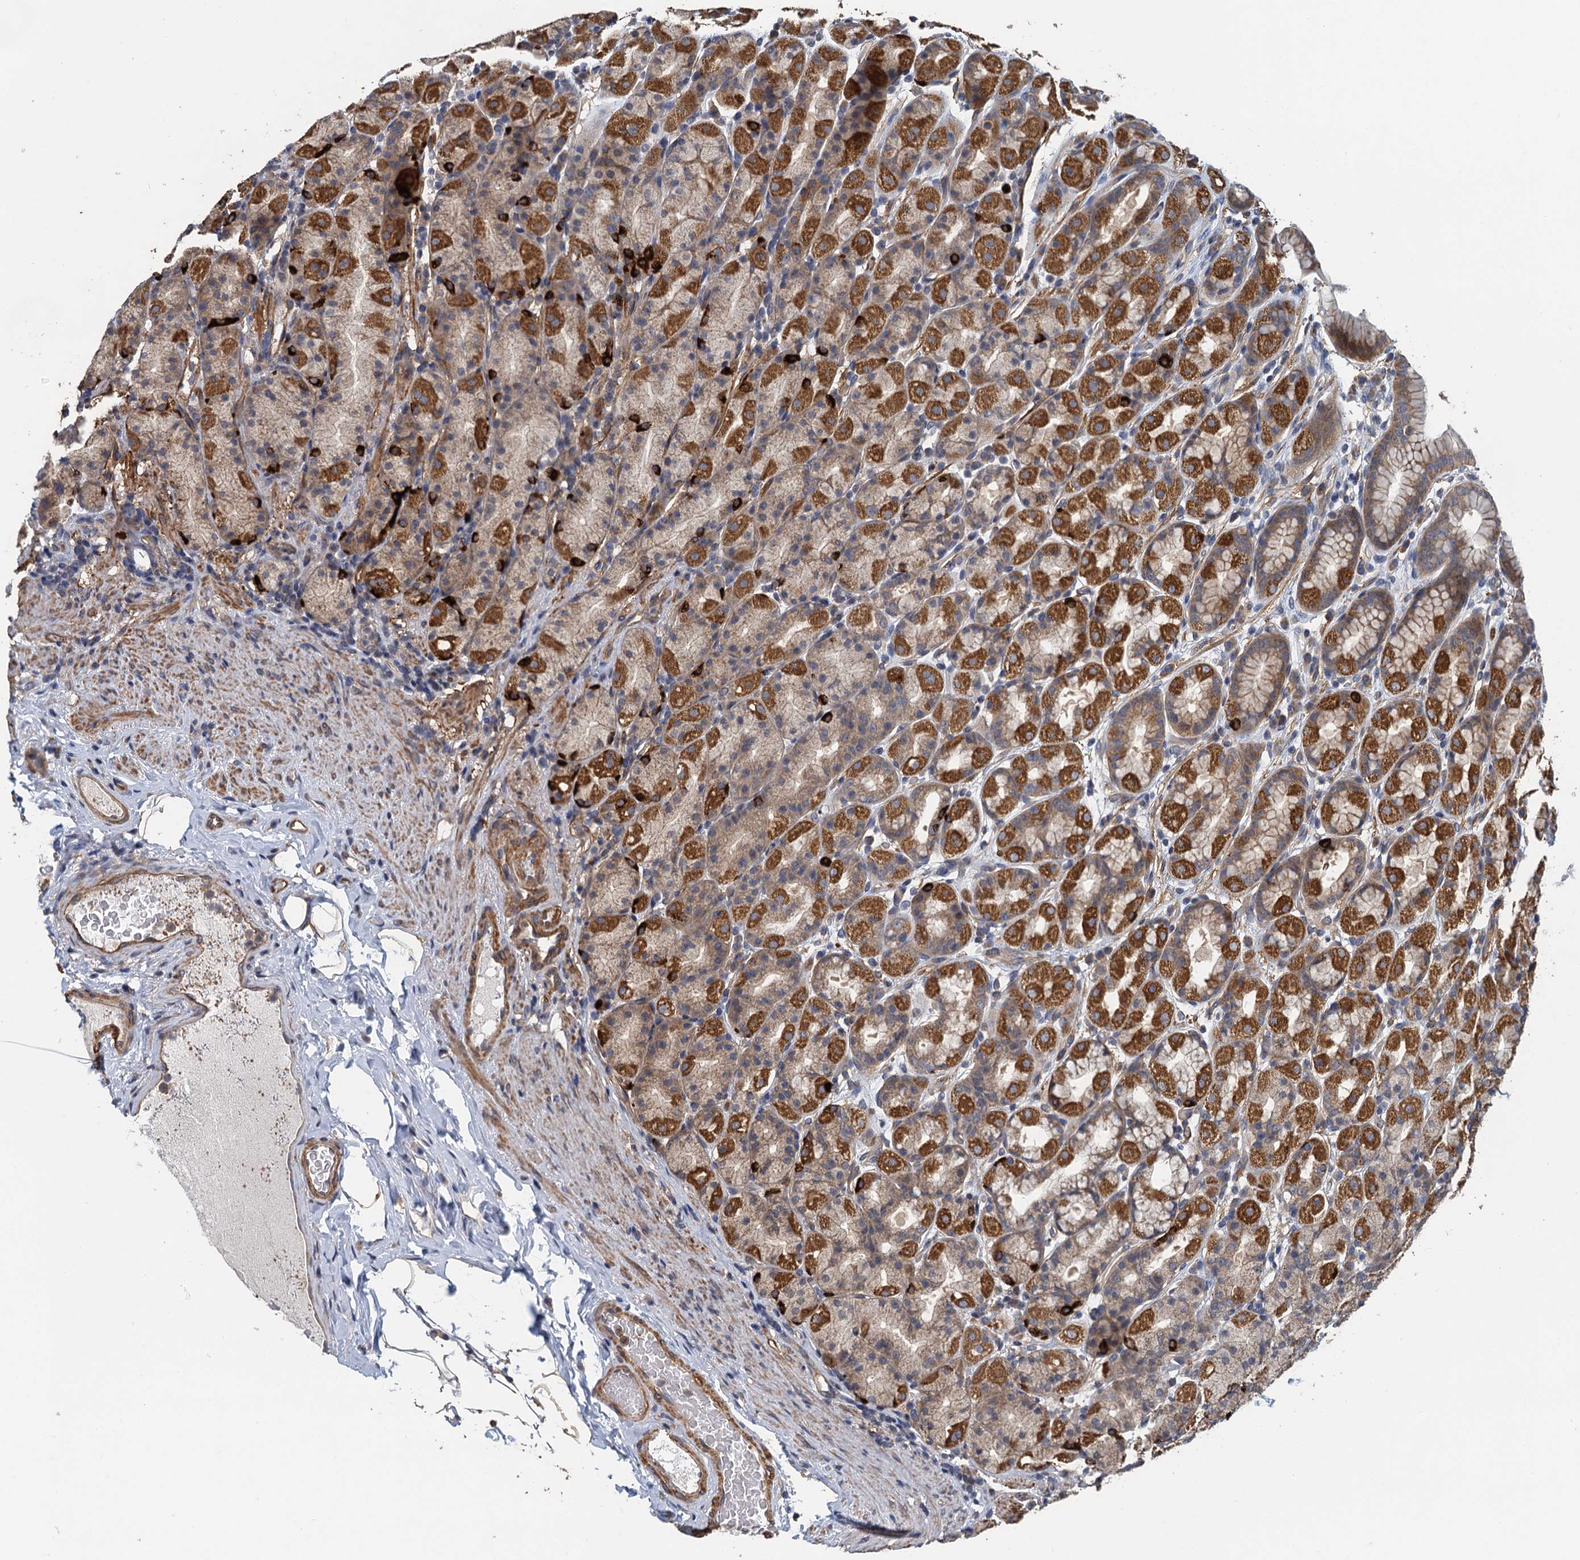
{"staining": {"intensity": "strong", "quantity": "25%-75%", "location": "cytoplasmic/membranous"}, "tissue": "stomach", "cell_type": "Glandular cells", "image_type": "normal", "snomed": [{"axis": "morphology", "description": "Normal tissue, NOS"}, {"axis": "topography", "description": "Stomach, upper"}], "caption": "IHC micrograph of normal stomach: human stomach stained using immunohistochemistry (IHC) demonstrates high levels of strong protein expression localized specifically in the cytoplasmic/membranous of glandular cells, appearing as a cytoplasmic/membranous brown color.", "gene": "MEAK7", "patient": {"sex": "male", "age": 68}}